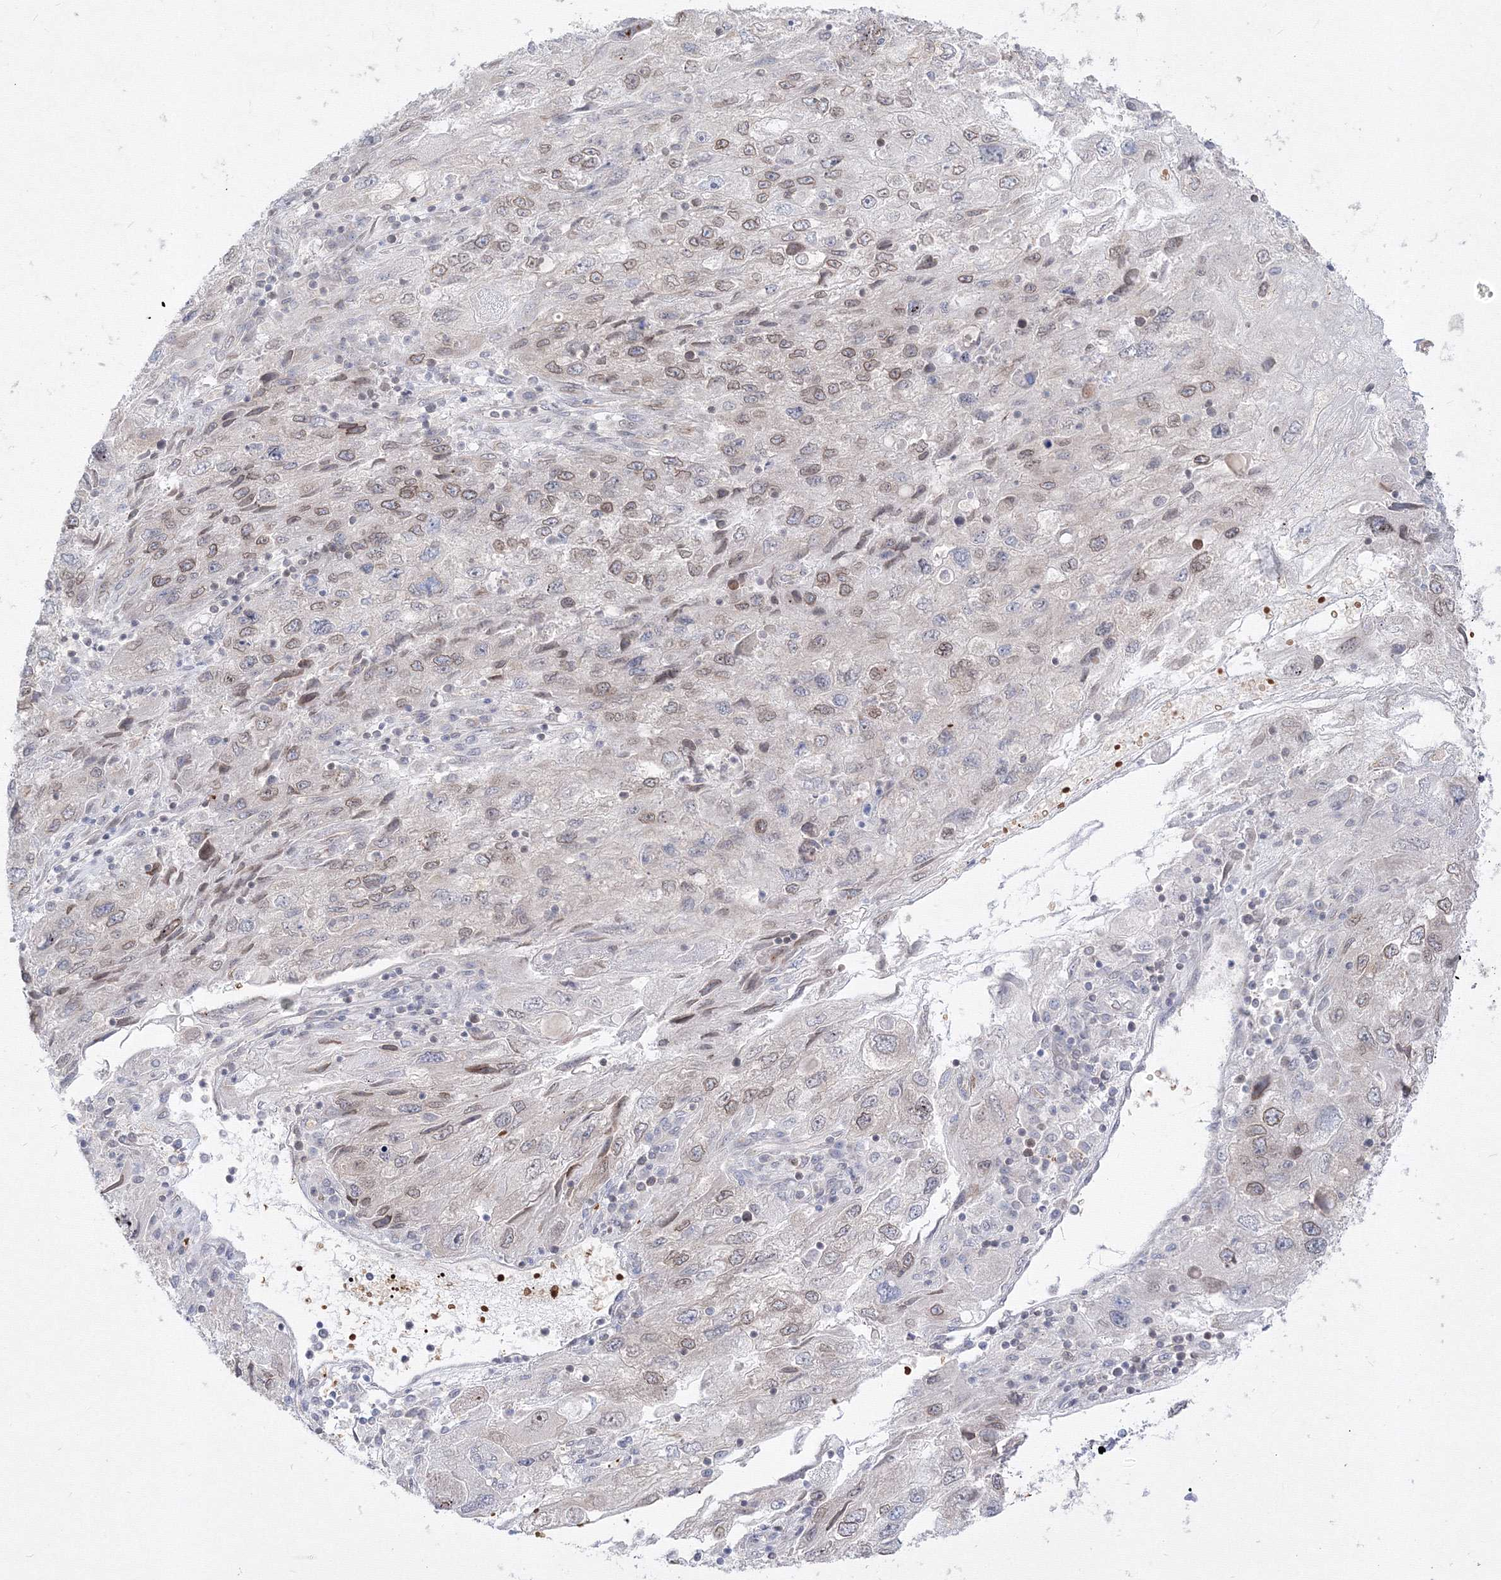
{"staining": {"intensity": "weak", "quantity": "25%-75%", "location": "cytoplasmic/membranous,nuclear"}, "tissue": "endometrial cancer", "cell_type": "Tumor cells", "image_type": "cancer", "snomed": [{"axis": "morphology", "description": "Adenocarcinoma, NOS"}, {"axis": "topography", "description": "Endometrium"}], "caption": "Human endometrial adenocarcinoma stained for a protein (brown) demonstrates weak cytoplasmic/membranous and nuclear positive staining in about 25%-75% of tumor cells.", "gene": "DNAJB2", "patient": {"sex": "female", "age": 49}}